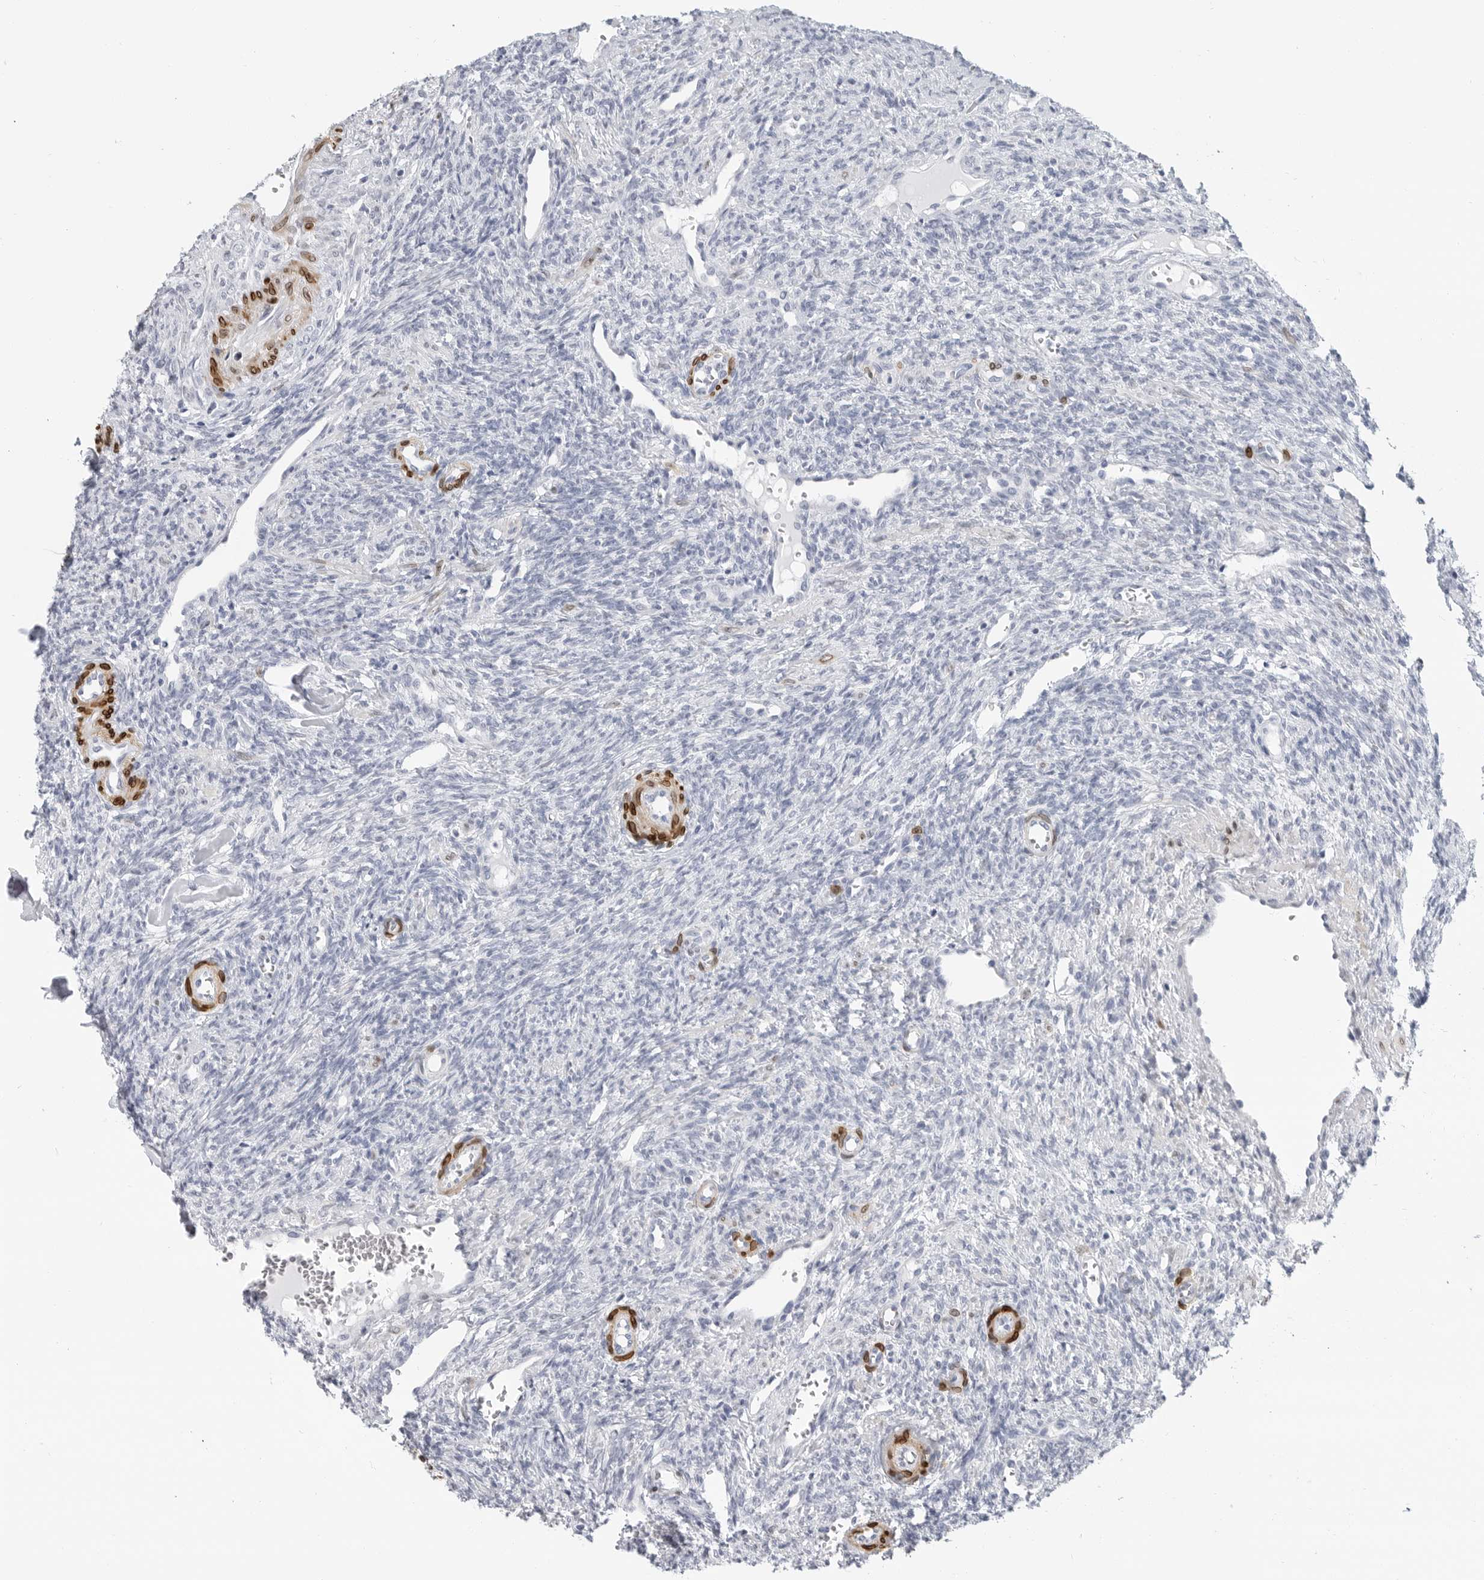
{"staining": {"intensity": "negative", "quantity": "none", "location": "none"}, "tissue": "ovary", "cell_type": "Ovarian stroma cells", "image_type": "normal", "snomed": [{"axis": "morphology", "description": "Normal tissue, NOS"}, {"axis": "topography", "description": "Ovary"}], "caption": "Ovarian stroma cells show no significant staining in normal ovary.", "gene": "PLN", "patient": {"sex": "female", "age": 41}}